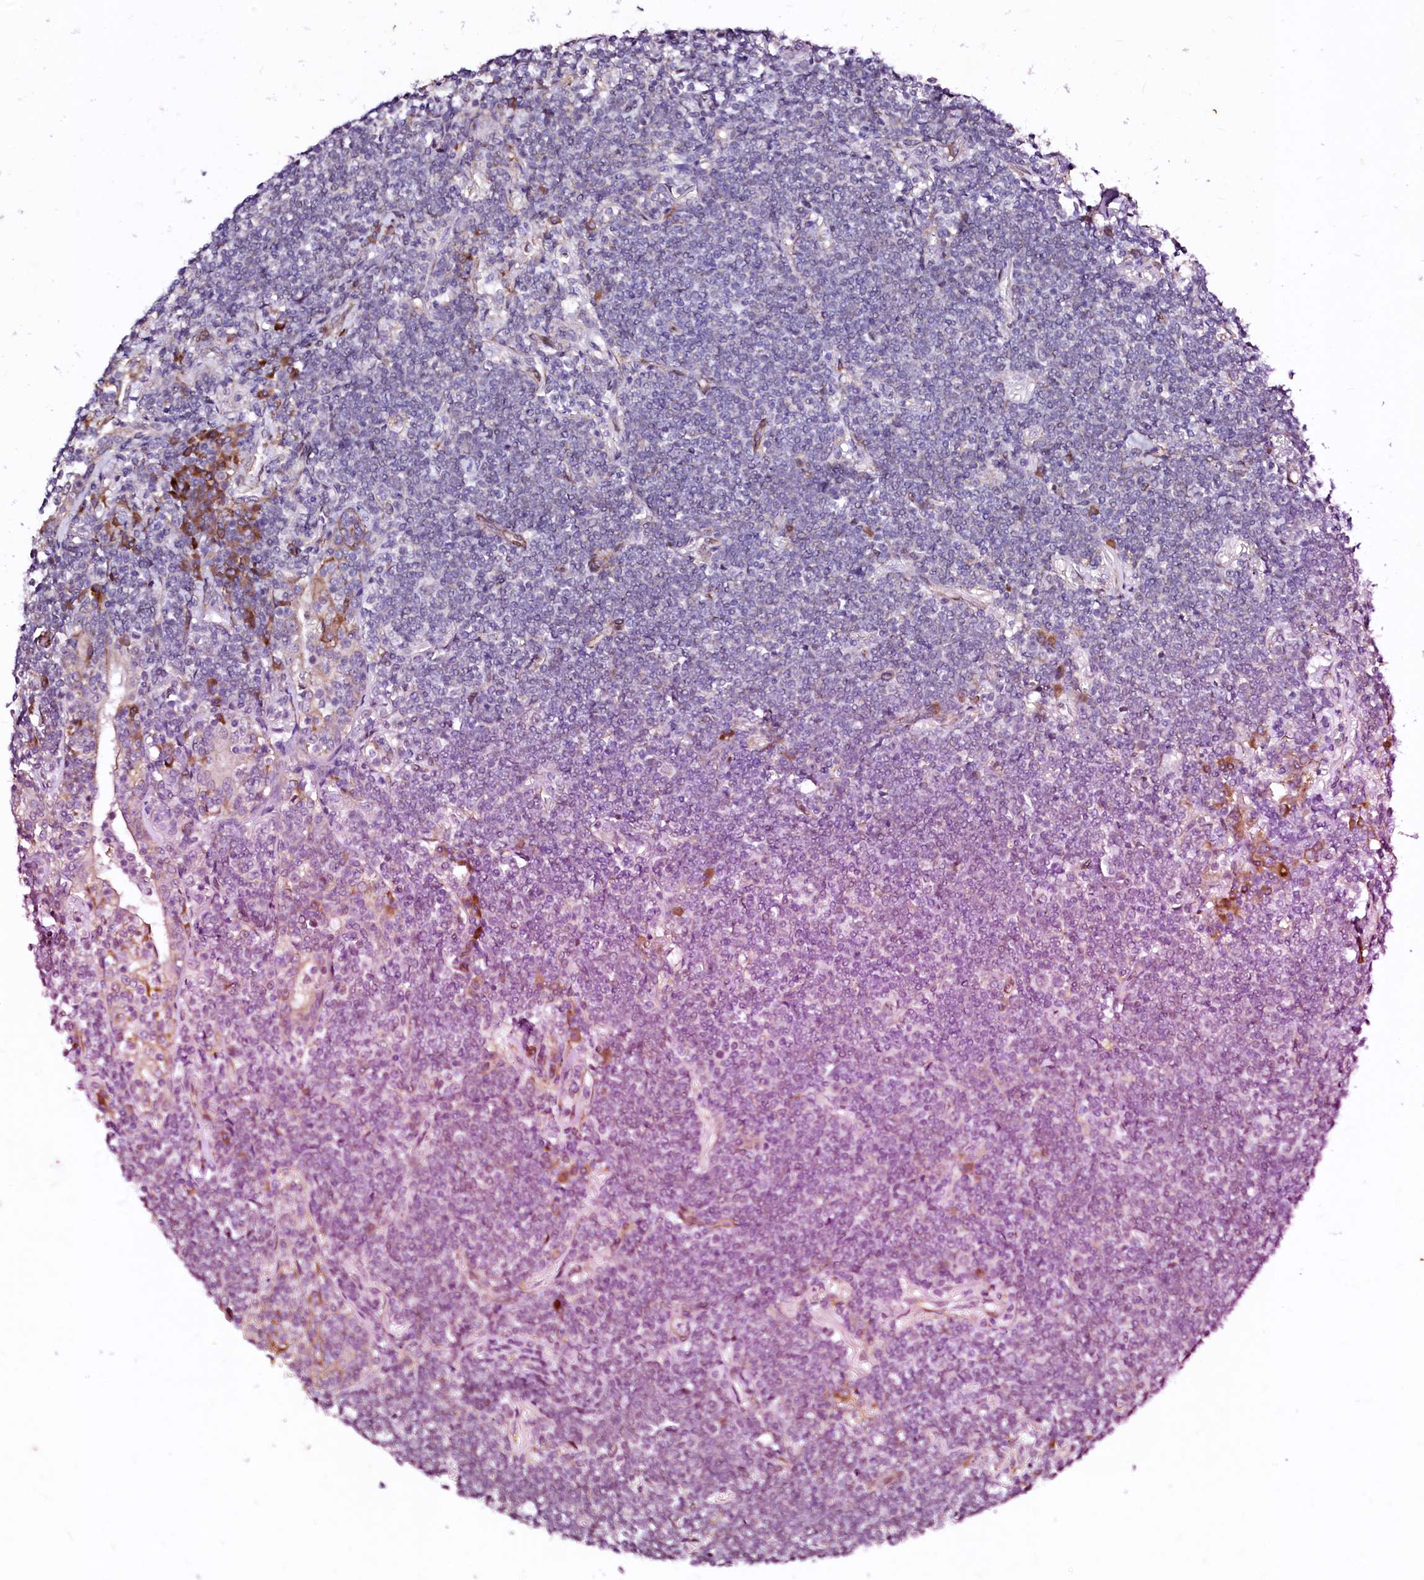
{"staining": {"intensity": "negative", "quantity": "none", "location": "none"}, "tissue": "lymphoma", "cell_type": "Tumor cells", "image_type": "cancer", "snomed": [{"axis": "morphology", "description": "Malignant lymphoma, non-Hodgkin's type, Low grade"}, {"axis": "topography", "description": "Lung"}], "caption": "High magnification brightfield microscopy of low-grade malignant lymphoma, non-Hodgkin's type stained with DAB (3,3'-diaminobenzidine) (brown) and counterstained with hematoxylin (blue): tumor cells show no significant staining.", "gene": "GPR176", "patient": {"sex": "female", "age": 71}}